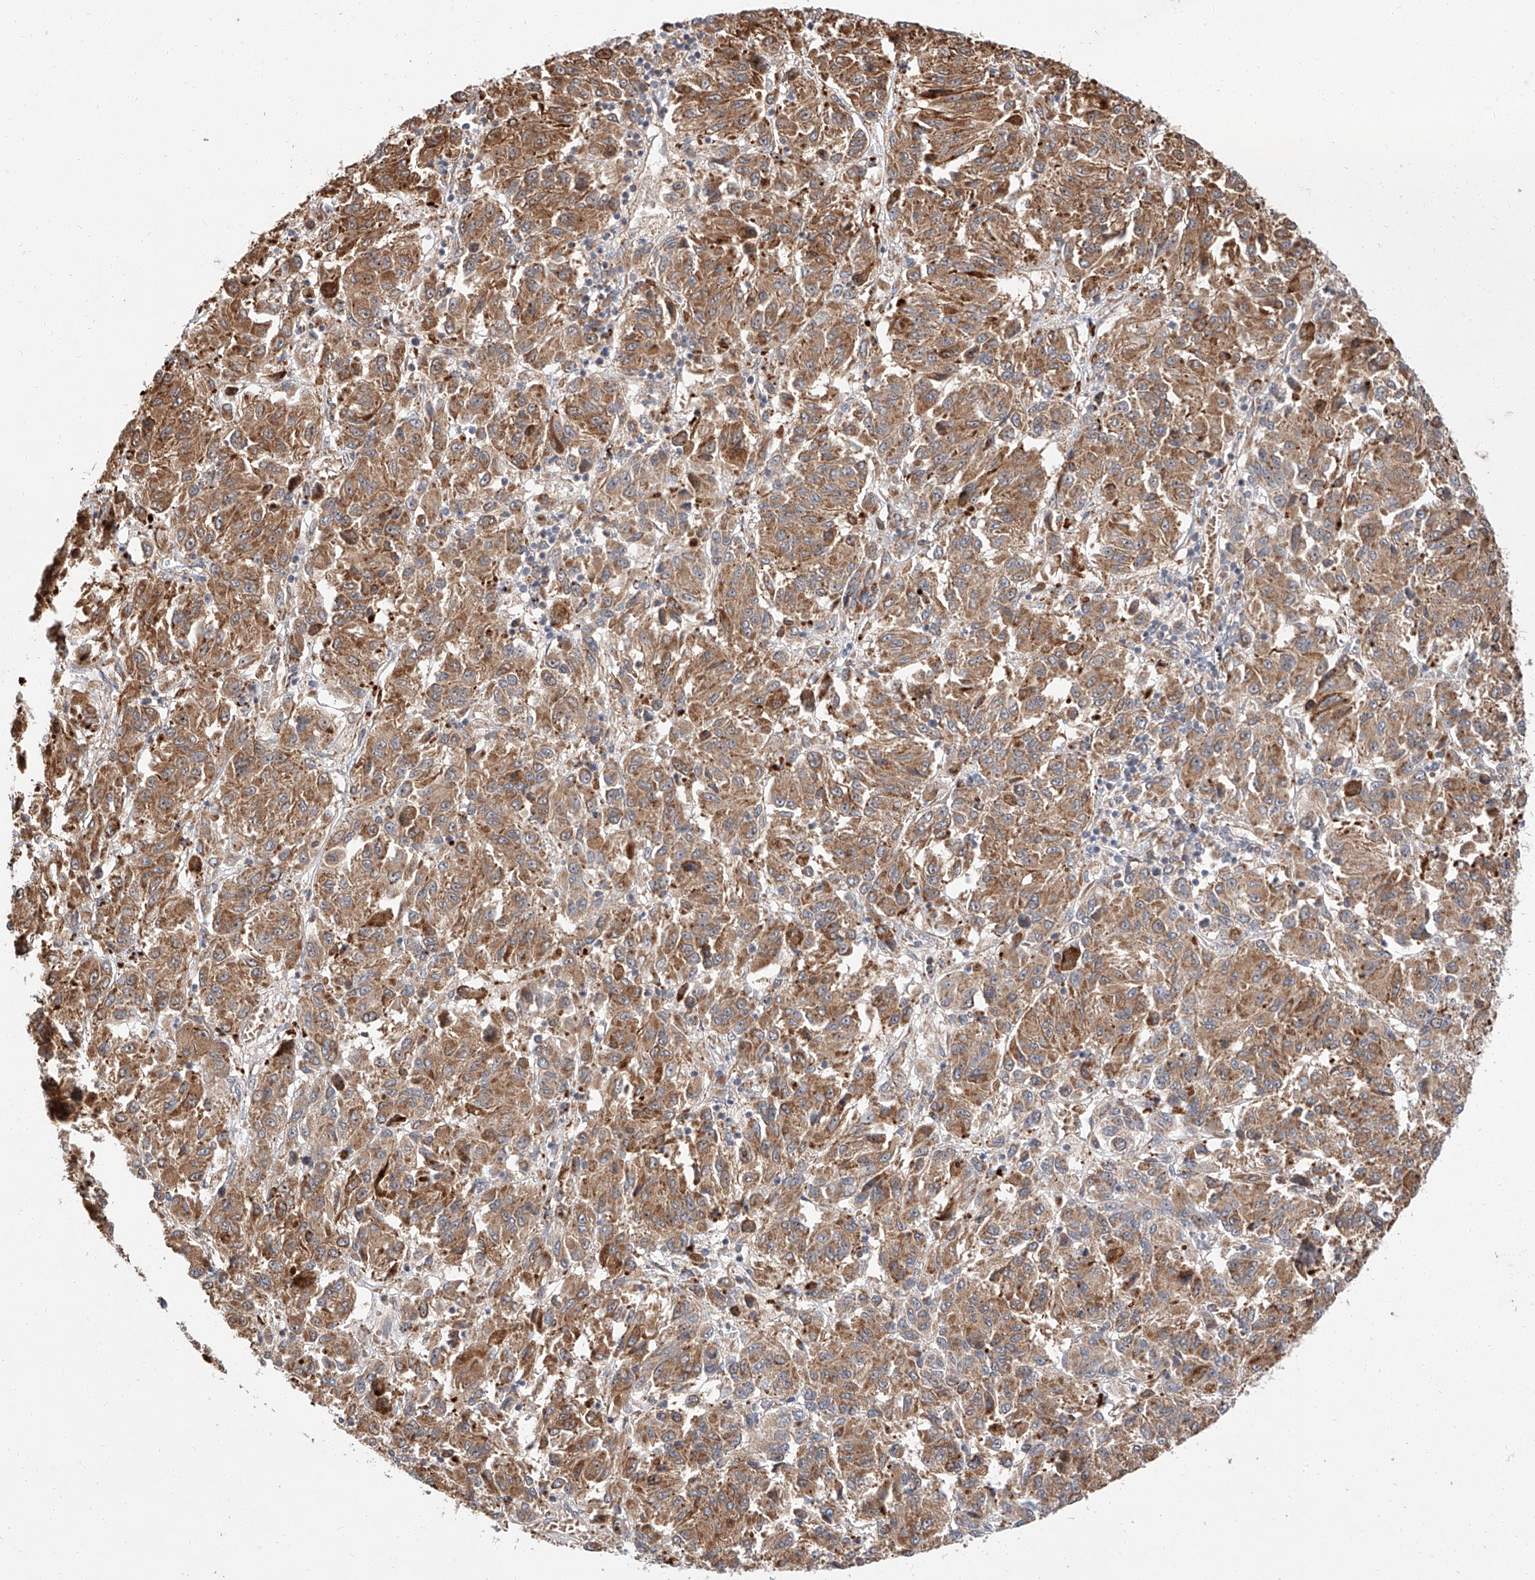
{"staining": {"intensity": "moderate", "quantity": ">75%", "location": "cytoplasmic/membranous"}, "tissue": "melanoma", "cell_type": "Tumor cells", "image_type": "cancer", "snomed": [{"axis": "morphology", "description": "Malignant melanoma, Metastatic site"}, {"axis": "topography", "description": "Lung"}], "caption": "This is a micrograph of immunohistochemistry (IHC) staining of malignant melanoma (metastatic site), which shows moderate positivity in the cytoplasmic/membranous of tumor cells.", "gene": "DIRAS3", "patient": {"sex": "male", "age": 64}}